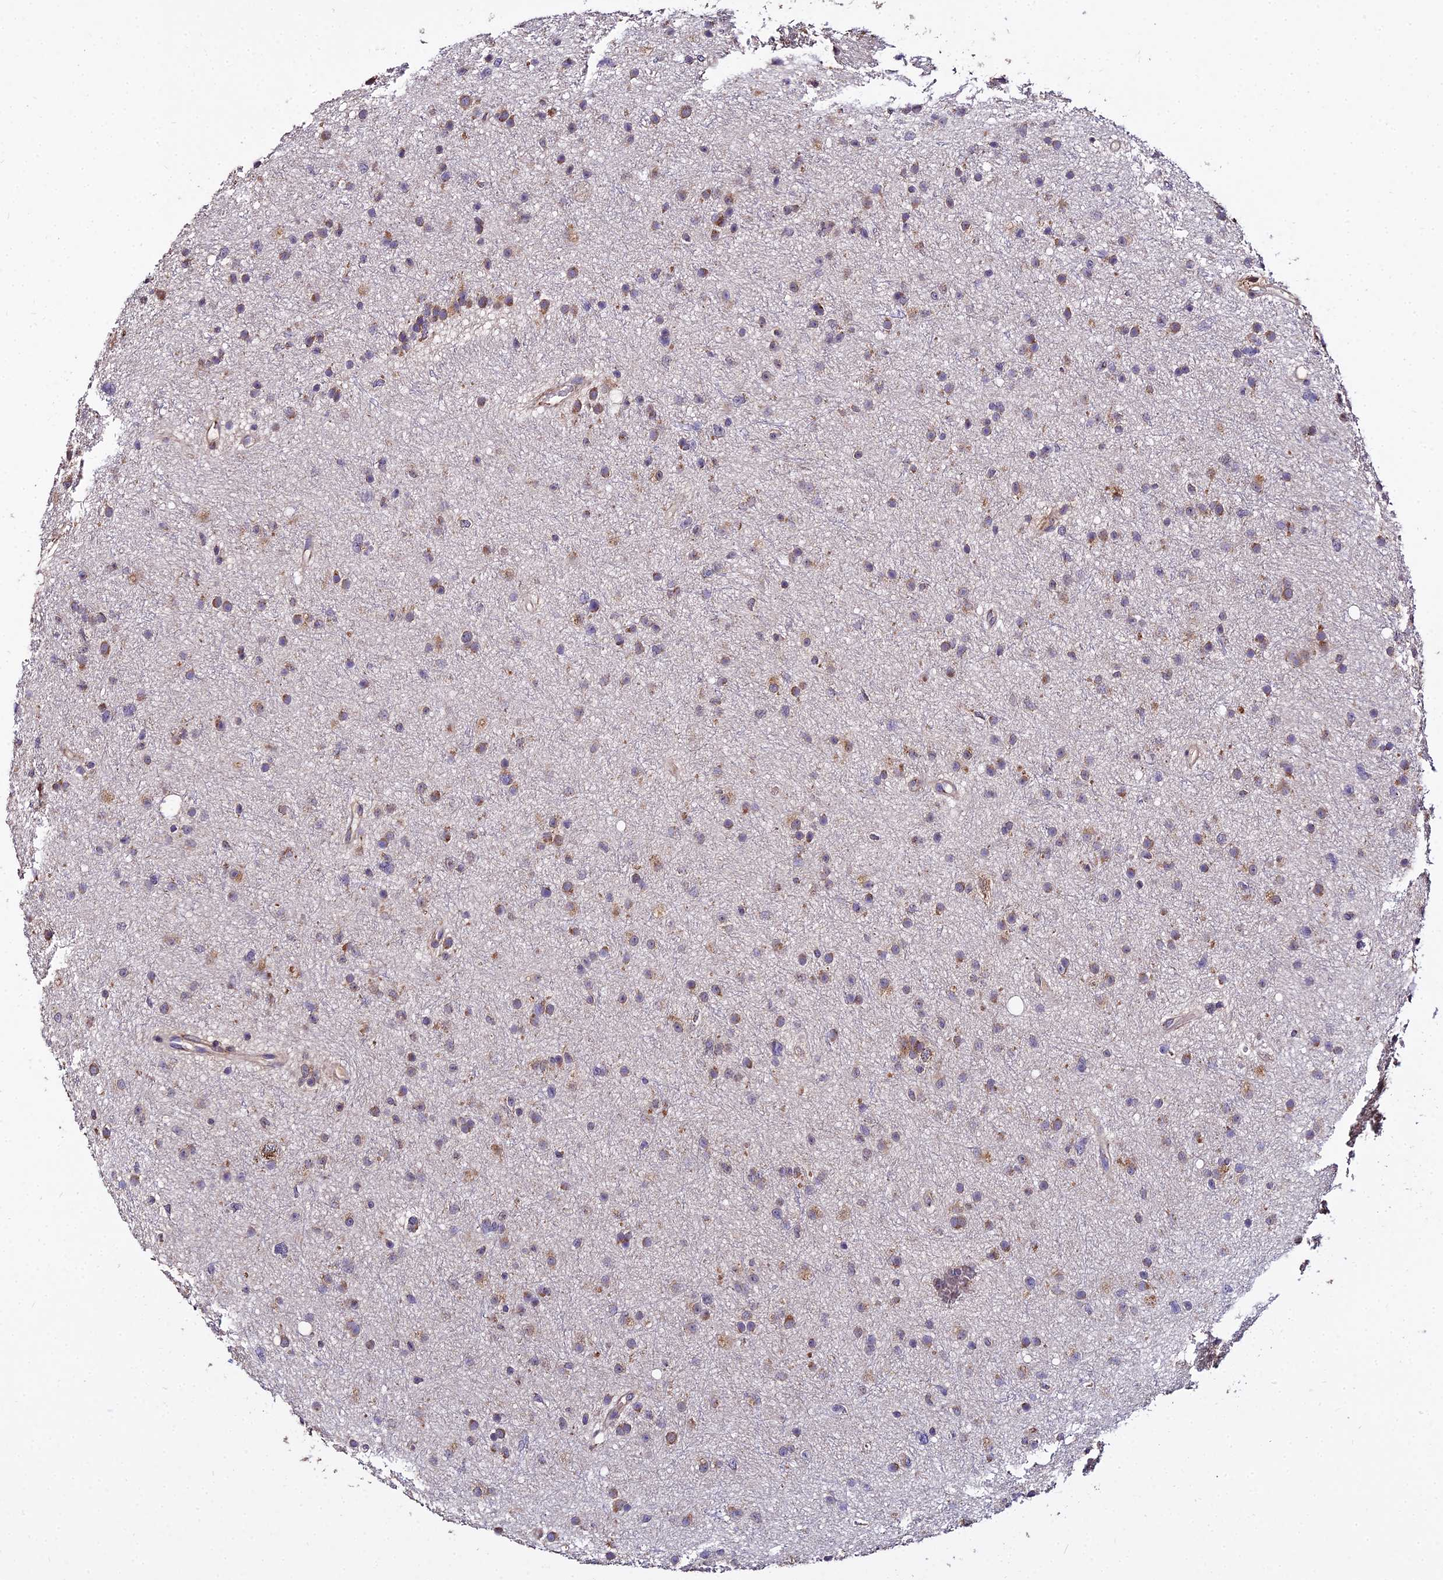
{"staining": {"intensity": "moderate", "quantity": ">75%", "location": "cytoplasmic/membranous"}, "tissue": "glioma", "cell_type": "Tumor cells", "image_type": "cancer", "snomed": [{"axis": "morphology", "description": "Glioma, malignant, Low grade"}, {"axis": "topography", "description": "Cerebral cortex"}], "caption": "Immunohistochemistry (IHC) photomicrograph of neoplastic tissue: human glioma stained using immunohistochemistry (IHC) reveals medium levels of moderate protein expression localized specifically in the cytoplasmic/membranous of tumor cells, appearing as a cytoplasmic/membranous brown color.", "gene": "PEX19", "patient": {"sex": "female", "age": 39}}